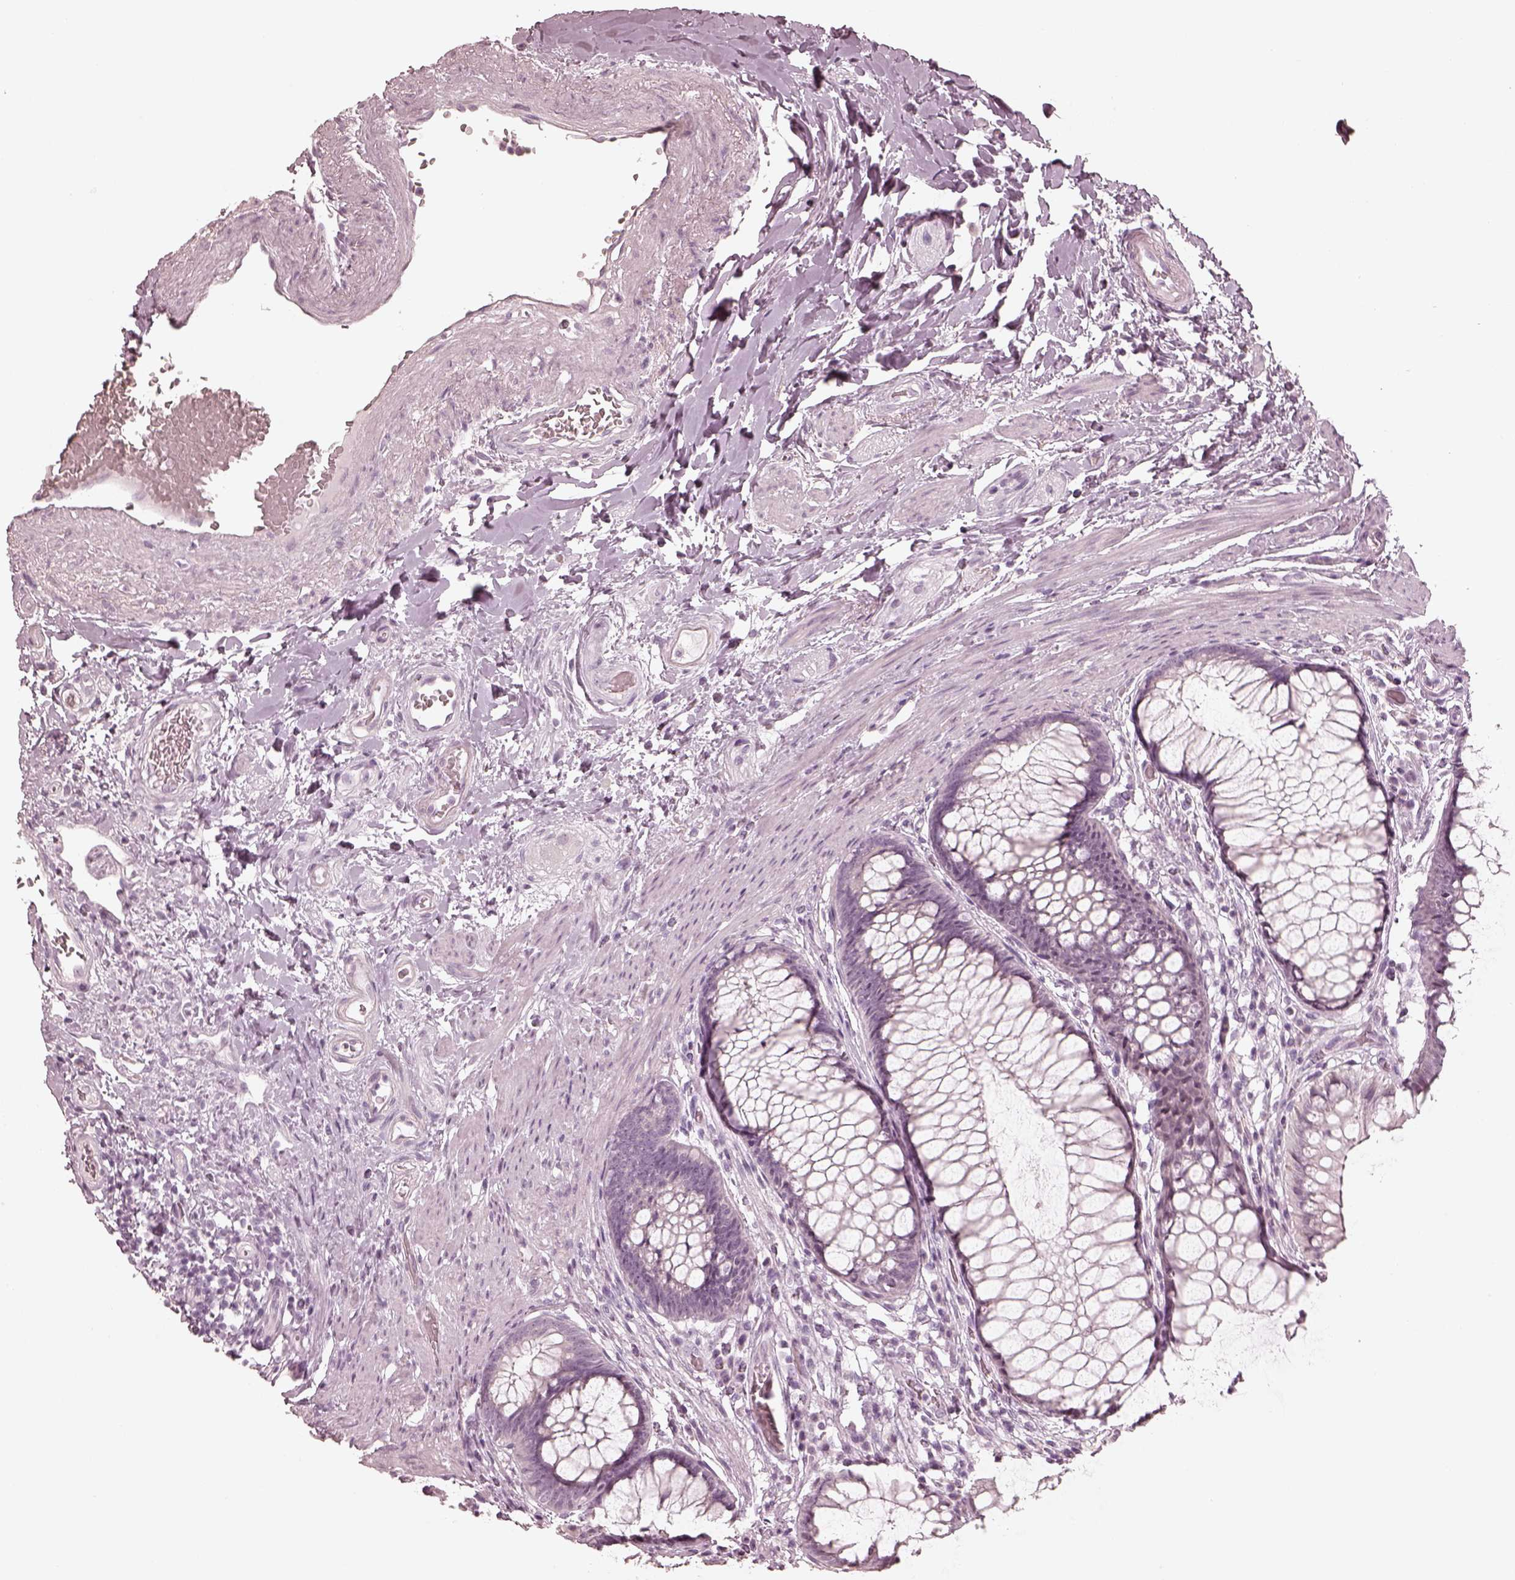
{"staining": {"intensity": "negative", "quantity": "none", "location": "none"}, "tissue": "rectum", "cell_type": "Glandular cells", "image_type": "normal", "snomed": [{"axis": "morphology", "description": "Normal tissue, NOS"}, {"axis": "topography", "description": "Smooth muscle"}, {"axis": "topography", "description": "Rectum"}], "caption": "The micrograph reveals no staining of glandular cells in benign rectum. (DAB immunohistochemistry visualized using brightfield microscopy, high magnification).", "gene": "CALR3", "patient": {"sex": "male", "age": 53}}